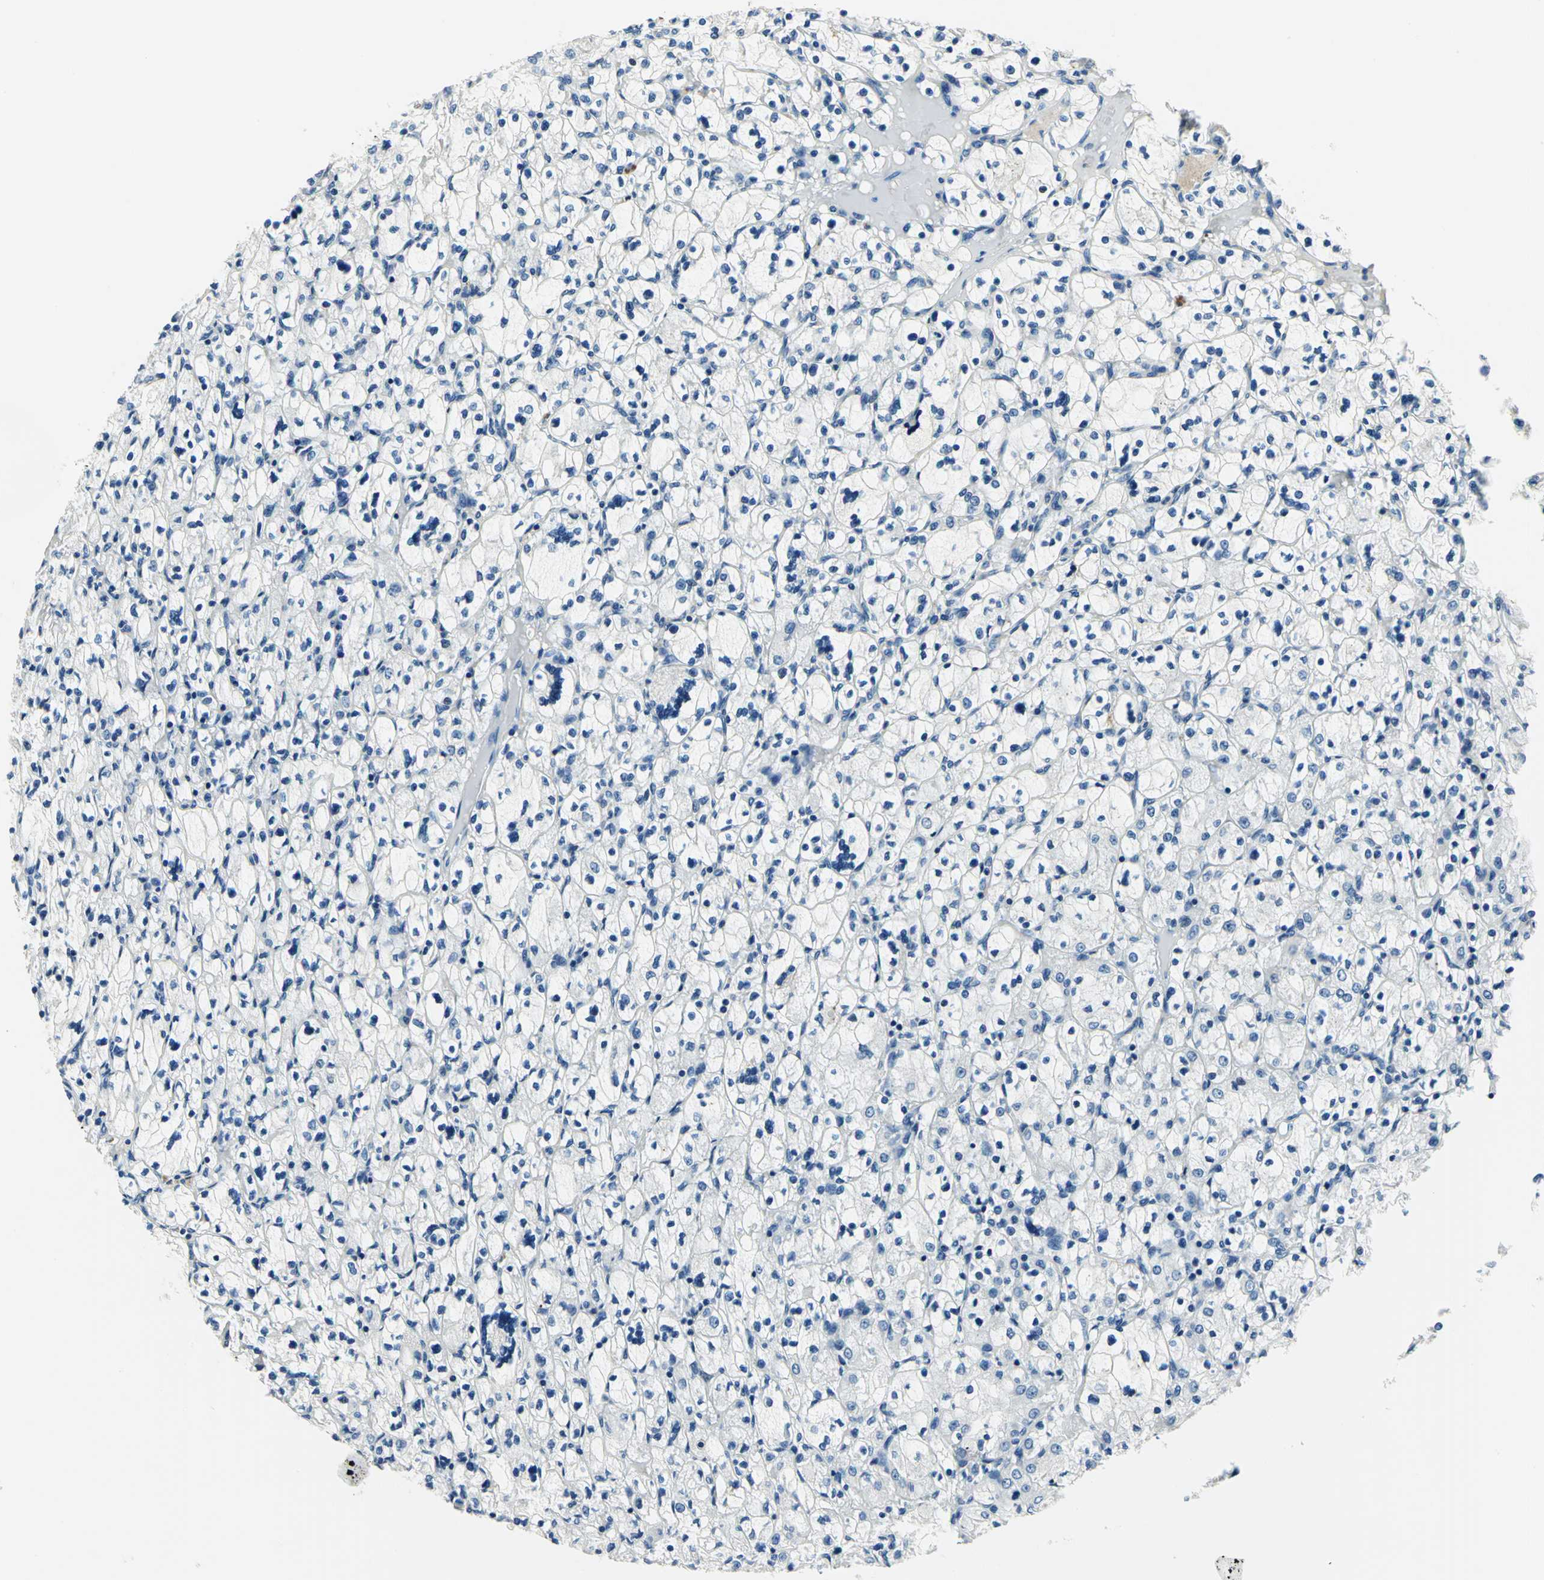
{"staining": {"intensity": "negative", "quantity": "none", "location": "none"}, "tissue": "renal cancer", "cell_type": "Tumor cells", "image_type": "cancer", "snomed": [{"axis": "morphology", "description": "Adenocarcinoma, NOS"}, {"axis": "topography", "description": "Kidney"}], "caption": "The immunohistochemistry histopathology image has no significant expression in tumor cells of renal cancer (adenocarcinoma) tissue.", "gene": "RAD17", "patient": {"sex": "female", "age": 83}}